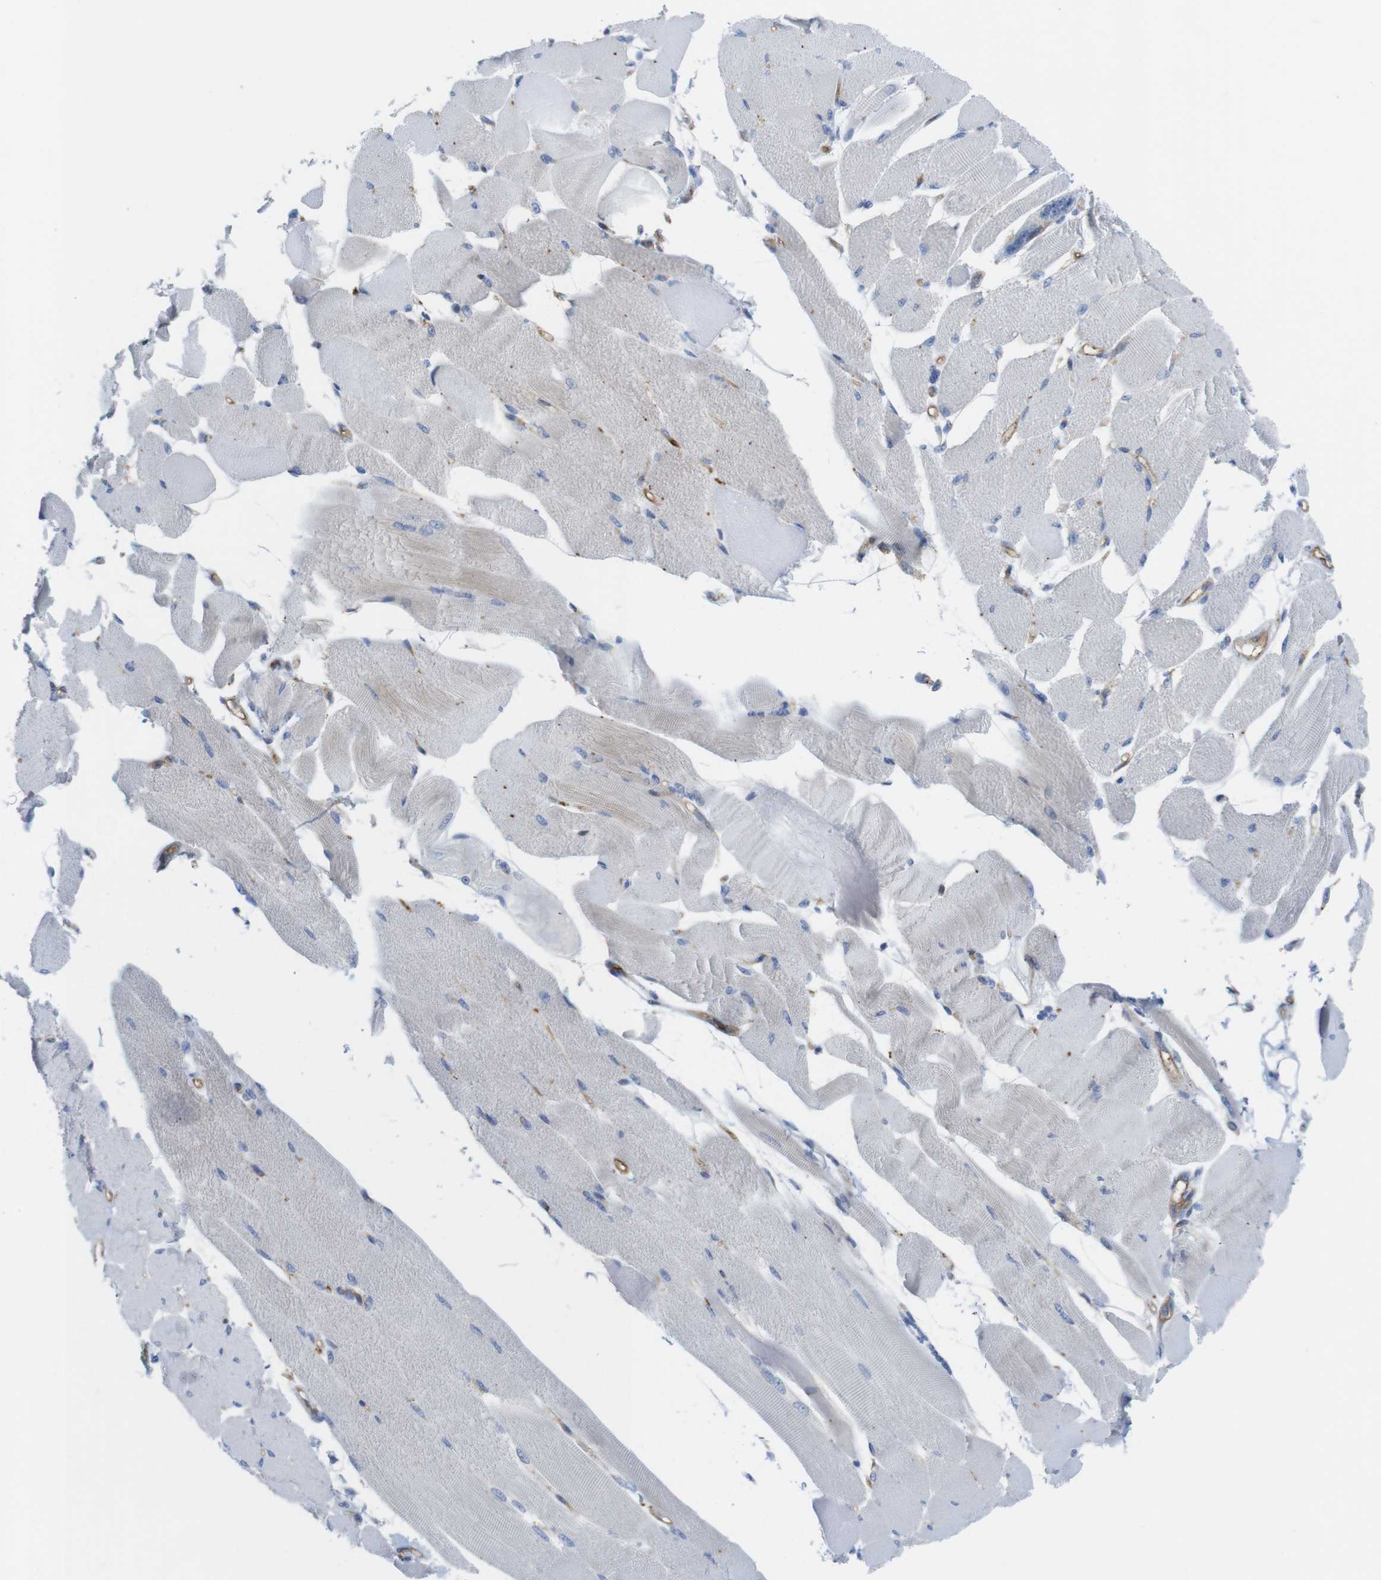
{"staining": {"intensity": "weak", "quantity": "<25%", "location": "cytoplasmic/membranous"}, "tissue": "skeletal muscle", "cell_type": "Myocytes", "image_type": "normal", "snomed": [{"axis": "morphology", "description": "Normal tissue, NOS"}, {"axis": "topography", "description": "Skeletal muscle"}, {"axis": "topography", "description": "Peripheral nerve tissue"}], "caption": "A high-resolution photomicrograph shows immunohistochemistry (IHC) staining of normal skeletal muscle, which exhibits no significant expression in myocytes.", "gene": "CCR6", "patient": {"sex": "female", "age": 84}}